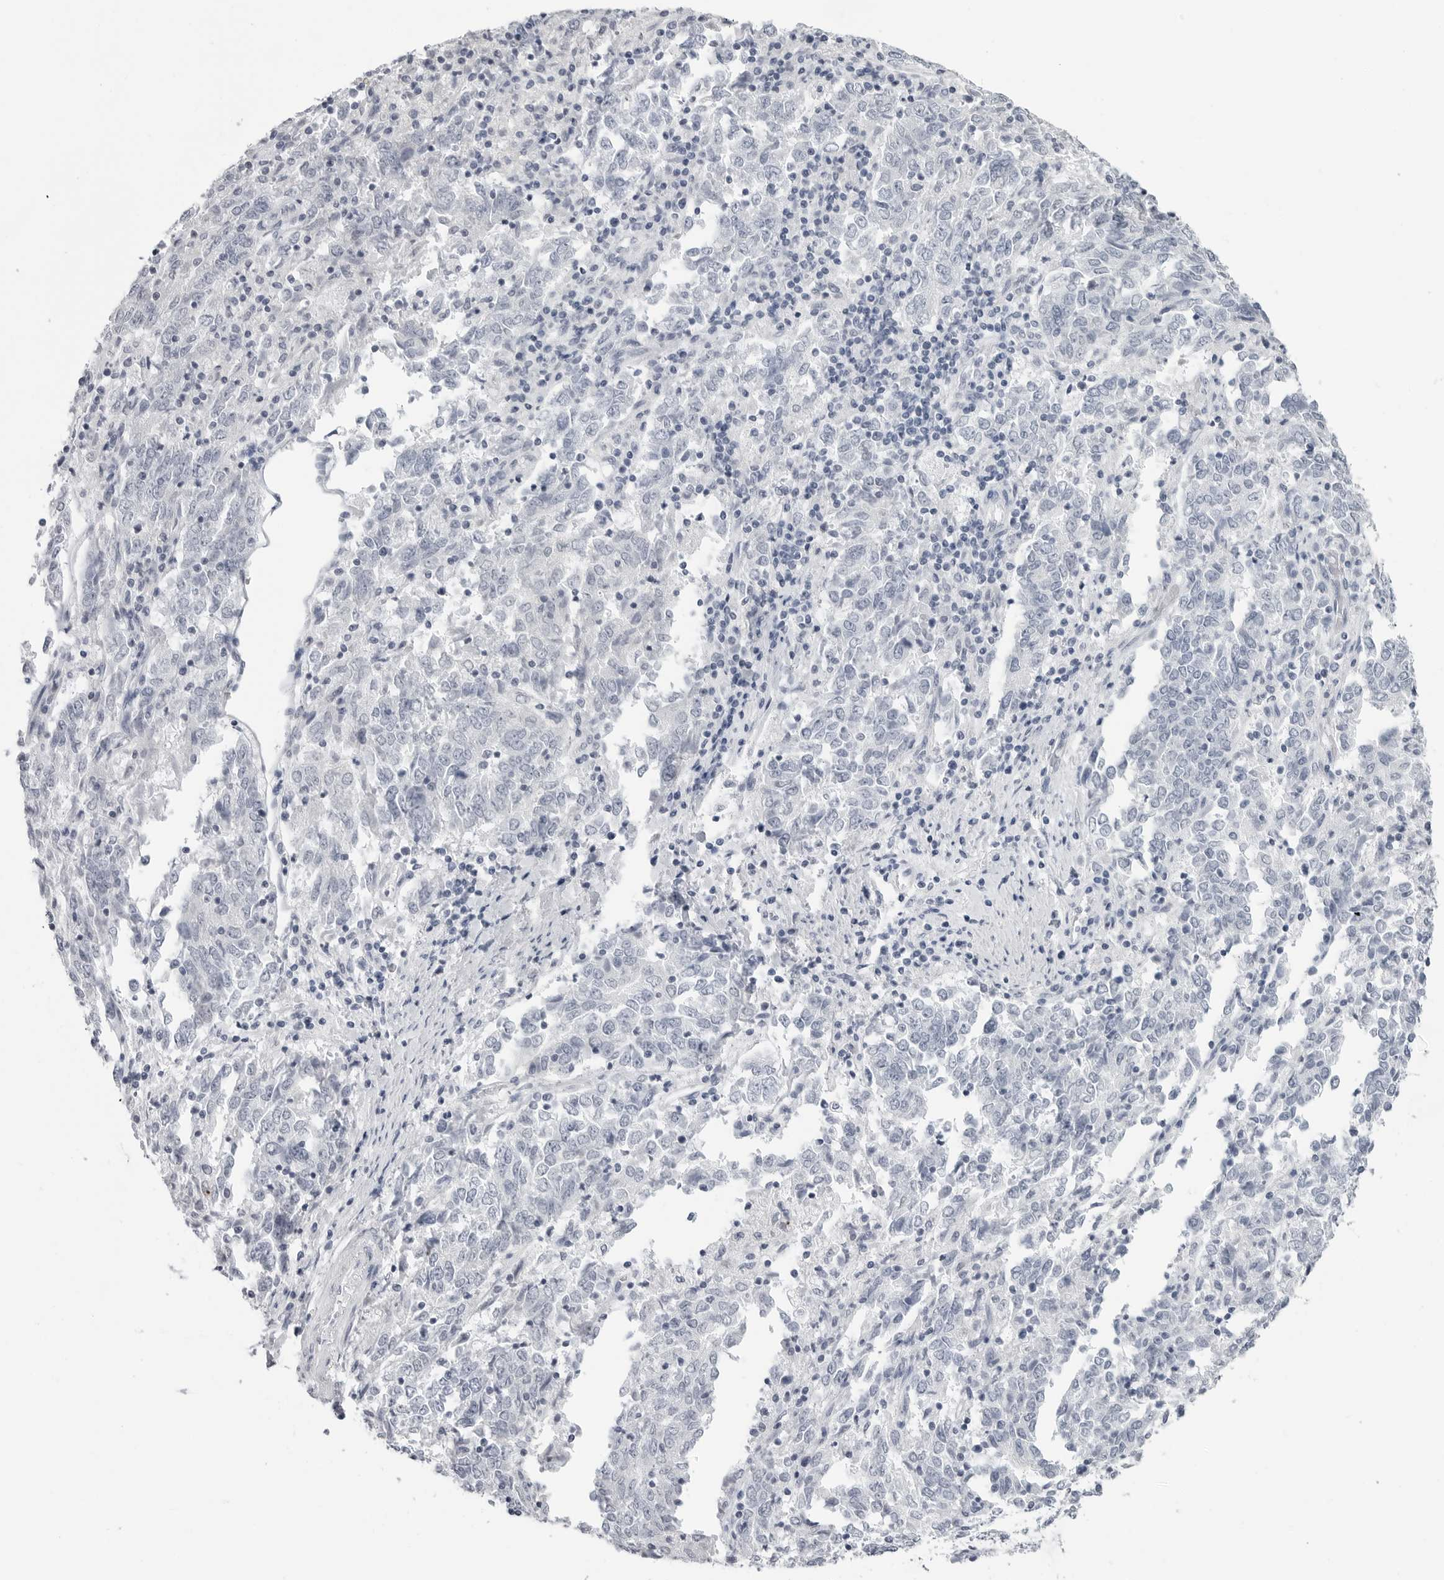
{"staining": {"intensity": "negative", "quantity": "none", "location": "none"}, "tissue": "endometrial cancer", "cell_type": "Tumor cells", "image_type": "cancer", "snomed": [{"axis": "morphology", "description": "Adenocarcinoma, NOS"}, {"axis": "topography", "description": "Endometrium"}], "caption": "Adenocarcinoma (endometrial) stained for a protein using immunohistochemistry (IHC) demonstrates no staining tumor cells.", "gene": "PGA3", "patient": {"sex": "female", "age": 80}}